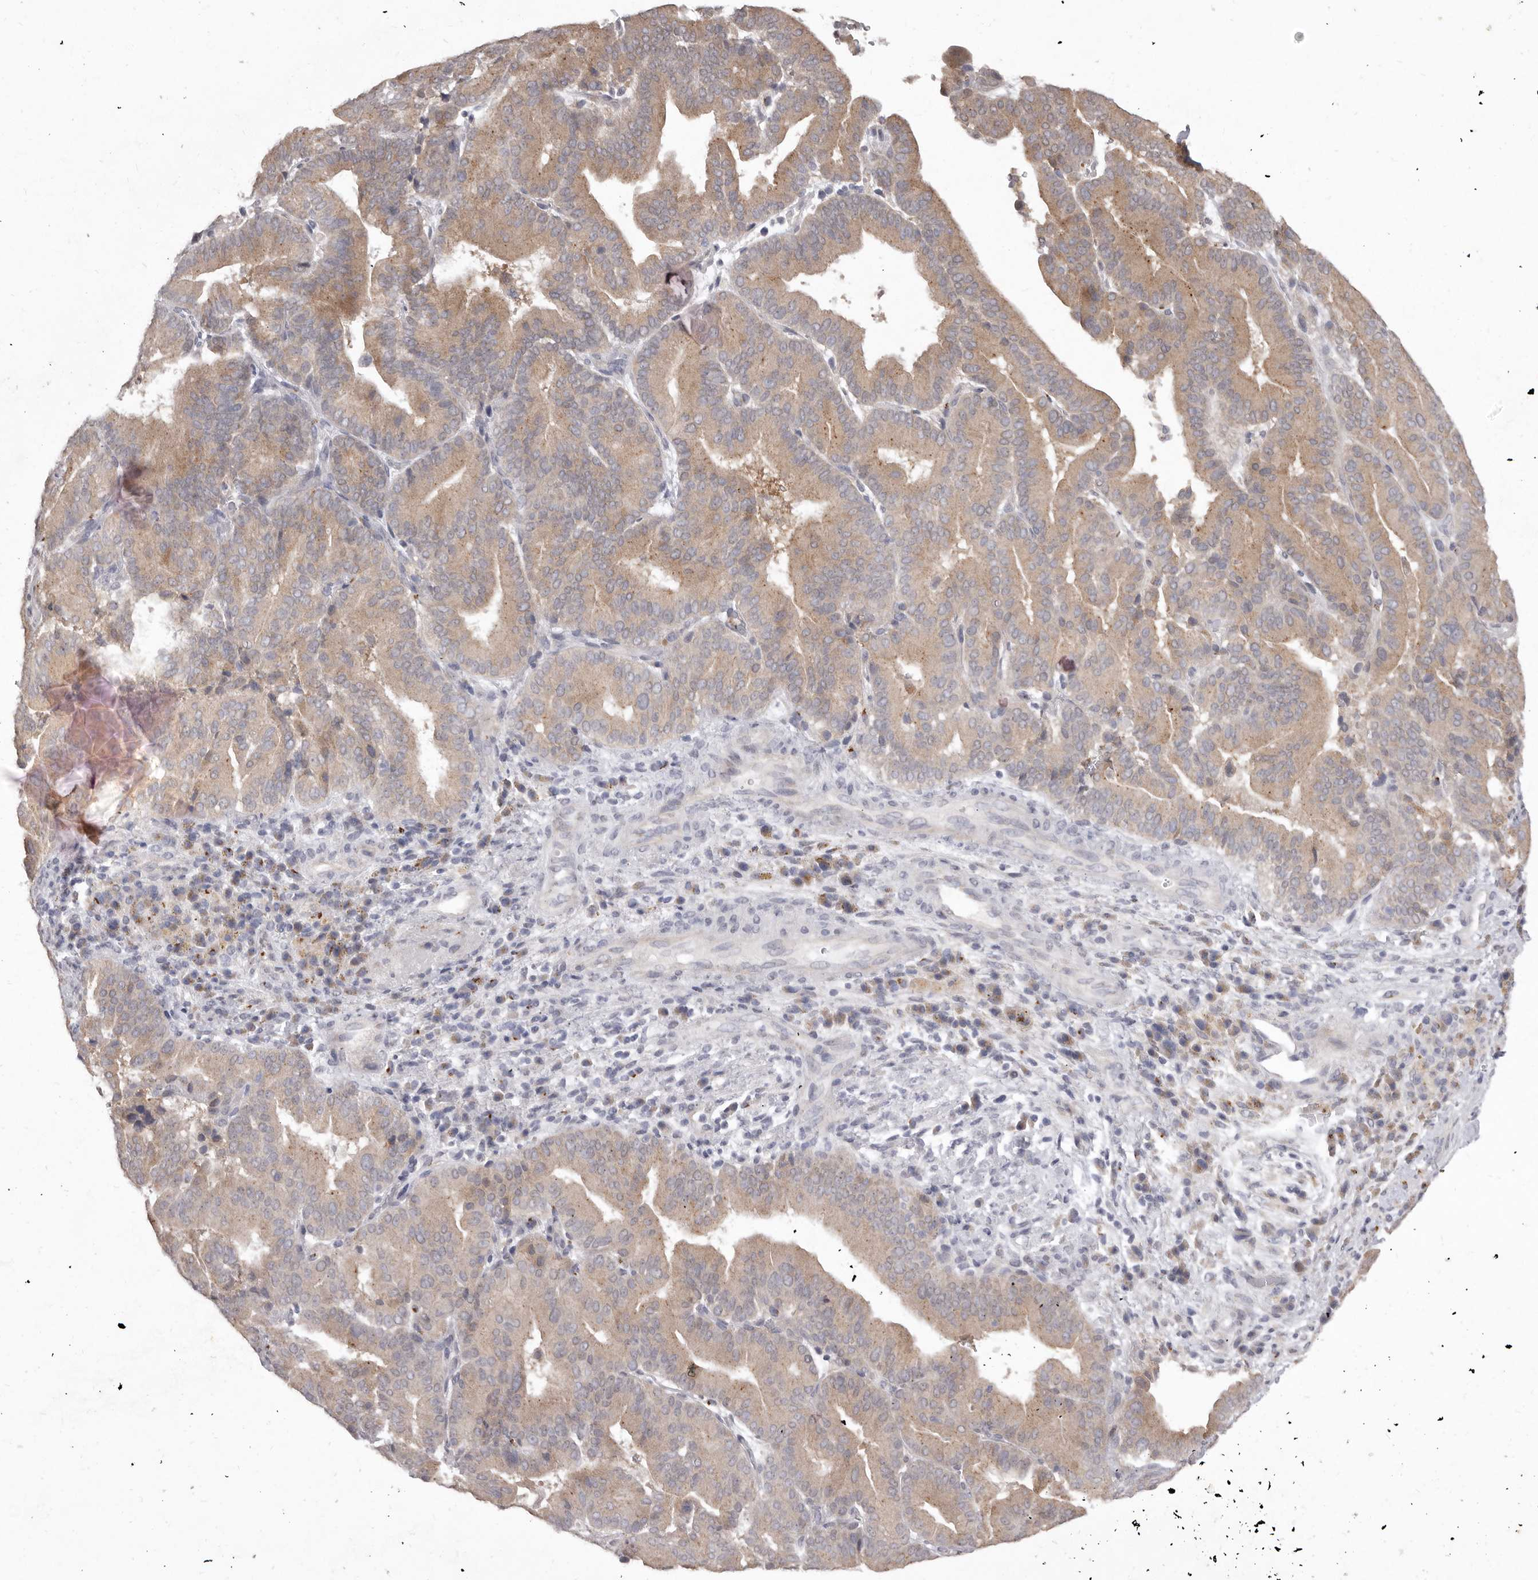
{"staining": {"intensity": "moderate", "quantity": ">75%", "location": "cytoplasmic/membranous"}, "tissue": "liver cancer", "cell_type": "Tumor cells", "image_type": "cancer", "snomed": [{"axis": "morphology", "description": "Cholangiocarcinoma"}, {"axis": "topography", "description": "Liver"}], "caption": "Human liver cancer stained with a brown dye shows moderate cytoplasmic/membranous positive staining in about >75% of tumor cells.", "gene": "P2RX6", "patient": {"sex": "female", "age": 75}}